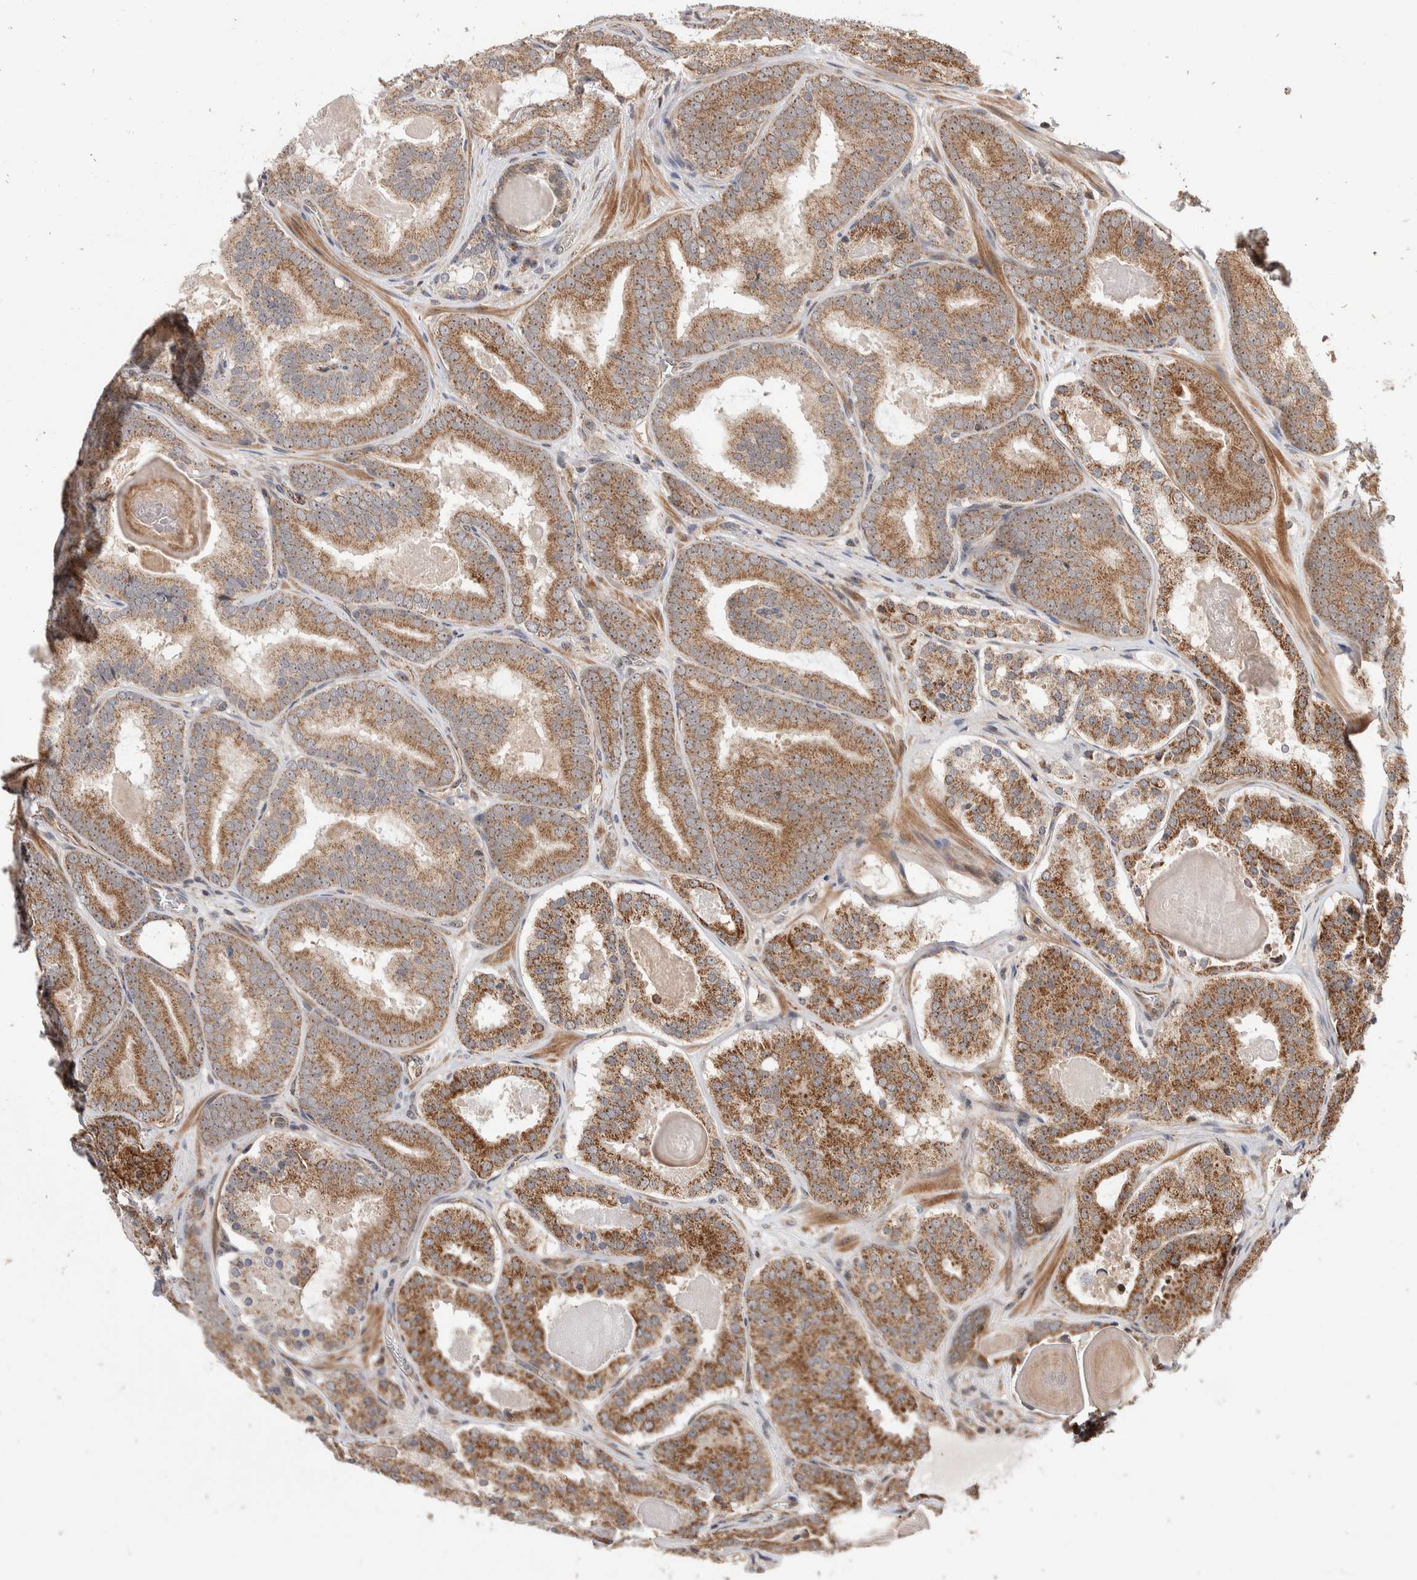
{"staining": {"intensity": "moderate", "quantity": ">75%", "location": "cytoplasmic/membranous"}, "tissue": "prostate cancer", "cell_type": "Tumor cells", "image_type": "cancer", "snomed": [{"axis": "morphology", "description": "Adenocarcinoma, High grade"}, {"axis": "topography", "description": "Prostate"}], "caption": "Protein staining of prostate cancer (adenocarcinoma (high-grade)) tissue displays moderate cytoplasmic/membranous staining in approximately >75% of tumor cells.", "gene": "ABHD11", "patient": {"sex": "male", "age": 60}}